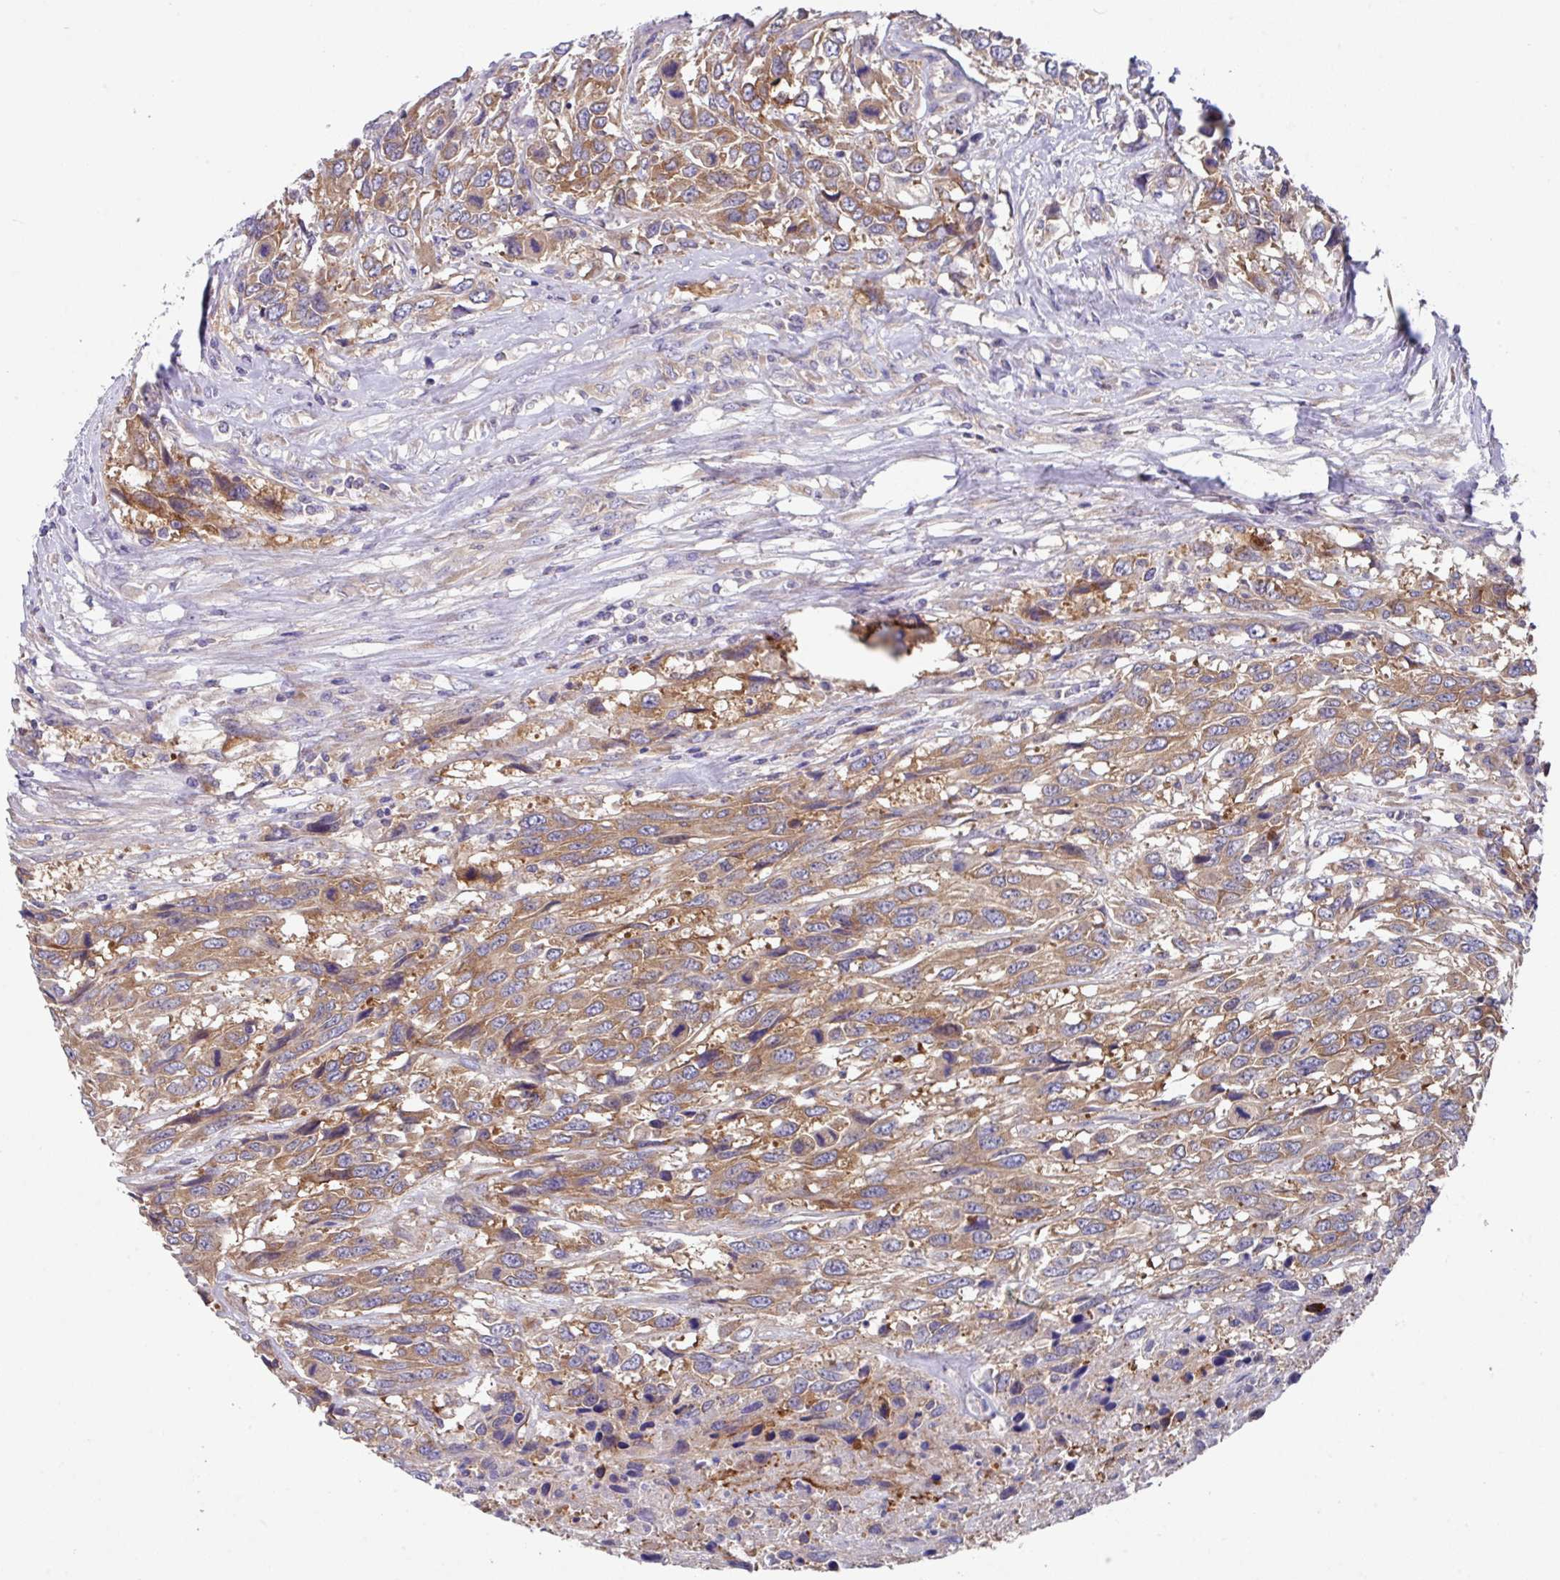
{"staining": {"intensity": "moderate", "quantity": ">75%", "location": "cytoplasmic/membranous"}, "tissue": "urothelial cancer", "cell_type": "Tumor cells", "image_type": "cancer", "snomed": [{"axis": "morphology", "description": "Urothelial carcinoma, High grade"}, {"axis": "topography", "description": "Urinary bladder"}], "caption": "A photomicrograph of human urothelial carcinoma (high-grade) stained for a protein displays moderate cytoplasmic/membranous brown staining in tumor cells.", "gene": "EIF4B", "patient": {"sex": "female", "age": 70}}